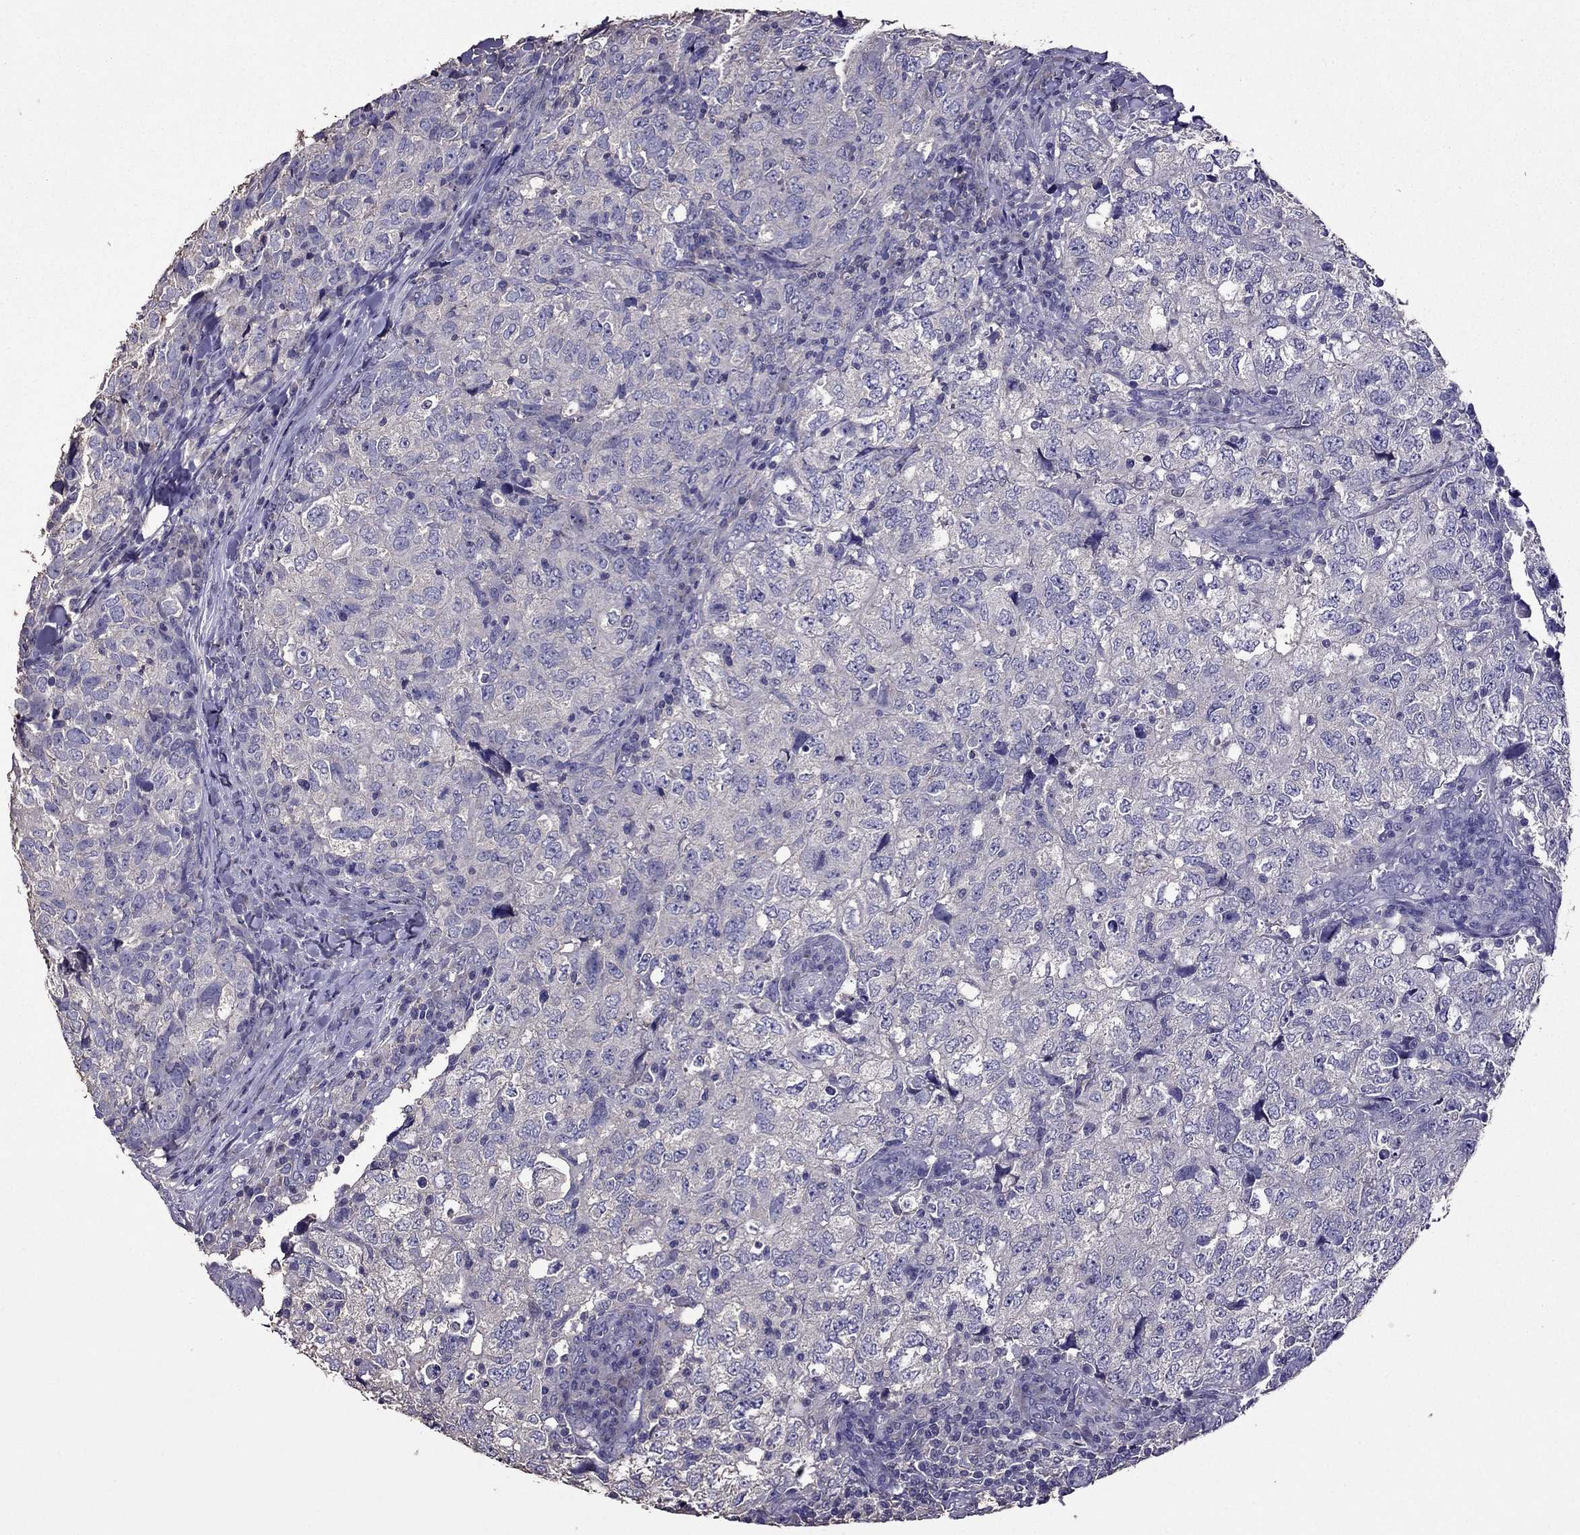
{"staining": {"intensity": "negative", "quantity": "none", "location": "none"}, "tissue": "breast cancer", "cell_type": "Tumor cells", "image_type": "cancer", "snomed": [{"axis": "morphology", "description": "Duct carcinoma"}, {"axis": "topography", "description": "Breast"}], "caption": "Tumor cells are negative for protein expression in human breast cancer (intraductal carcinoma).", "gene": "NKX3-1", "patient": {"sex": "female", "age": 30}}